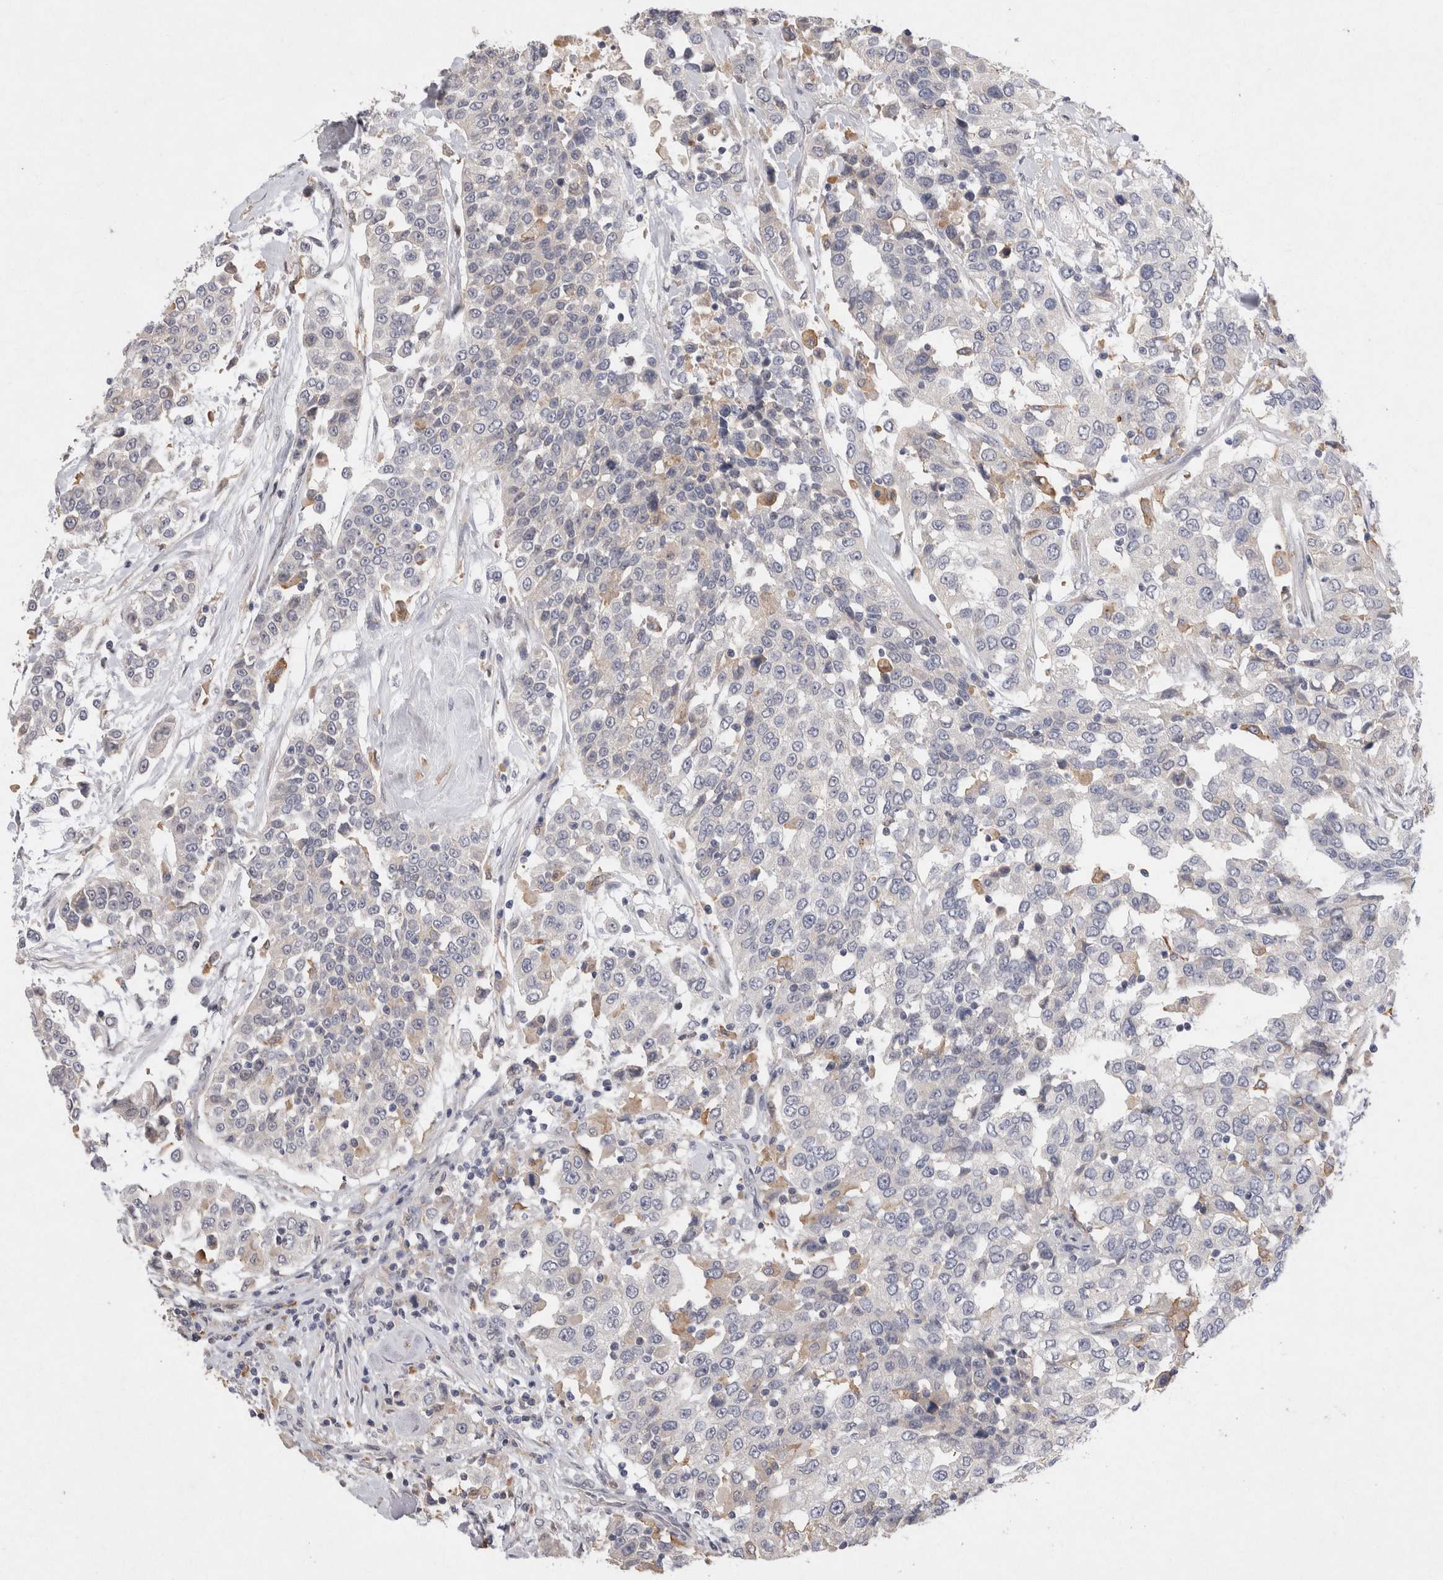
{"staining": {"intensity": "negative", "quantity": "none", "location": "none"}, "tissue": "urothelial cancer", "cell_type": "Tumor cells", "image_type": "cancer", "snomed": [{"axis": "morphology", "description": "Urothelial carcinoma, High grade"}, {"axis": "topography", "description": "Urinary bladder"}], "caption": "Immunohistochemistry of human urothelial cancer exhibits no expression in tumor cells. (Immunohistochemistry (ihc), brightfield microscopy, high magnification).", "gene": "VSIG4", "patient": {"sex": "female", "age": 80}}